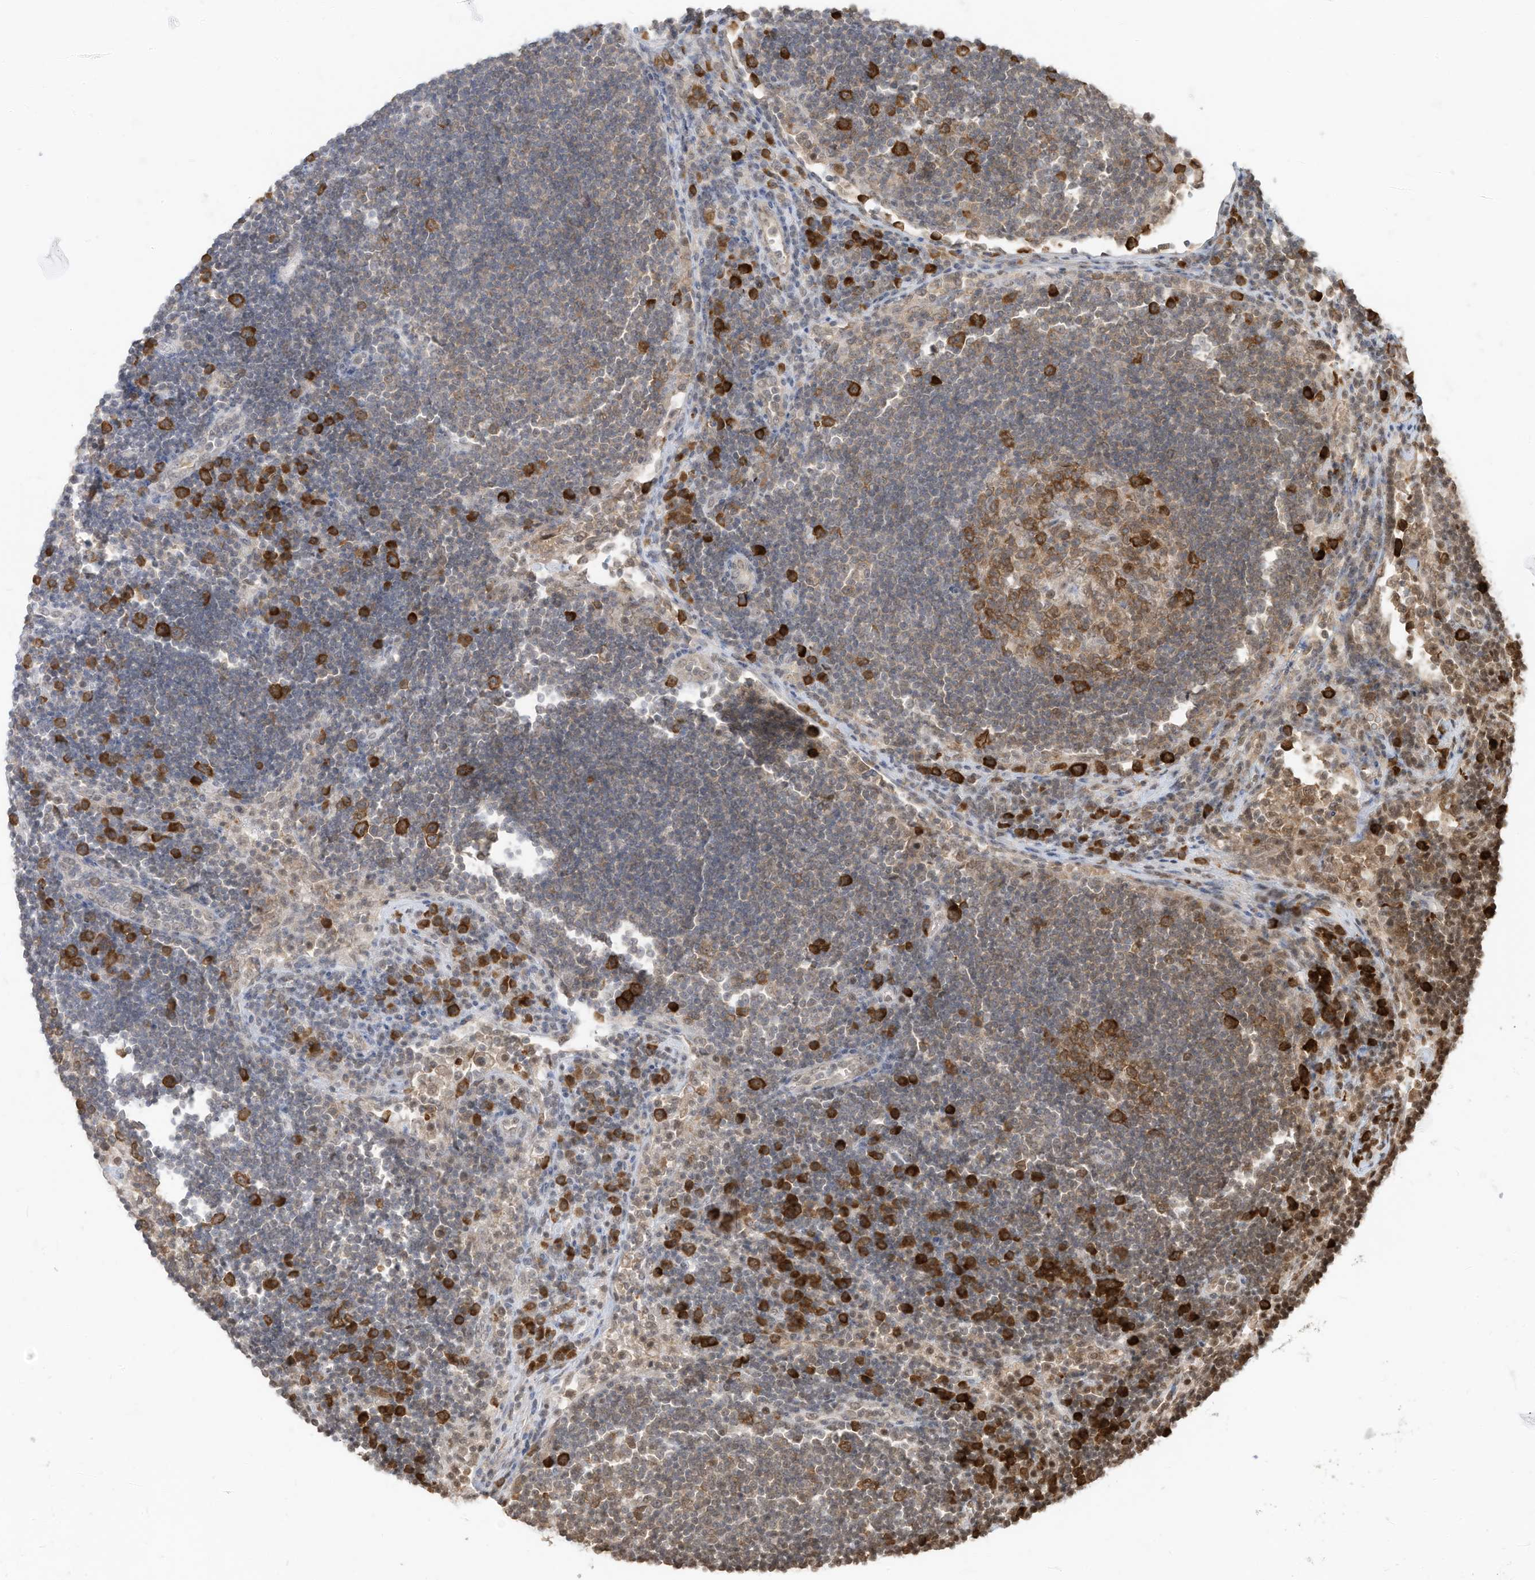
{"staining": {"intensity": "moderate", "quantity": ">75%", "location": "cytoplasmic/membranous"}, "tissue": "lymph node", "cell_type": "Germinal center cells", "image_type": "normal", "snomed": [{"axis": "morphology", "description": "Normal tissue, NOS"}, {"axis": "topography", "description": "Lymph node"}], "caption": "Protein expression analysis of unremarkable lymph node displays moderate cytoplasmic/membranous expression in approximately >75% of germinal center cells.", "gene": "ZNF195", "patient": {"sex": "female", "age": 53}}